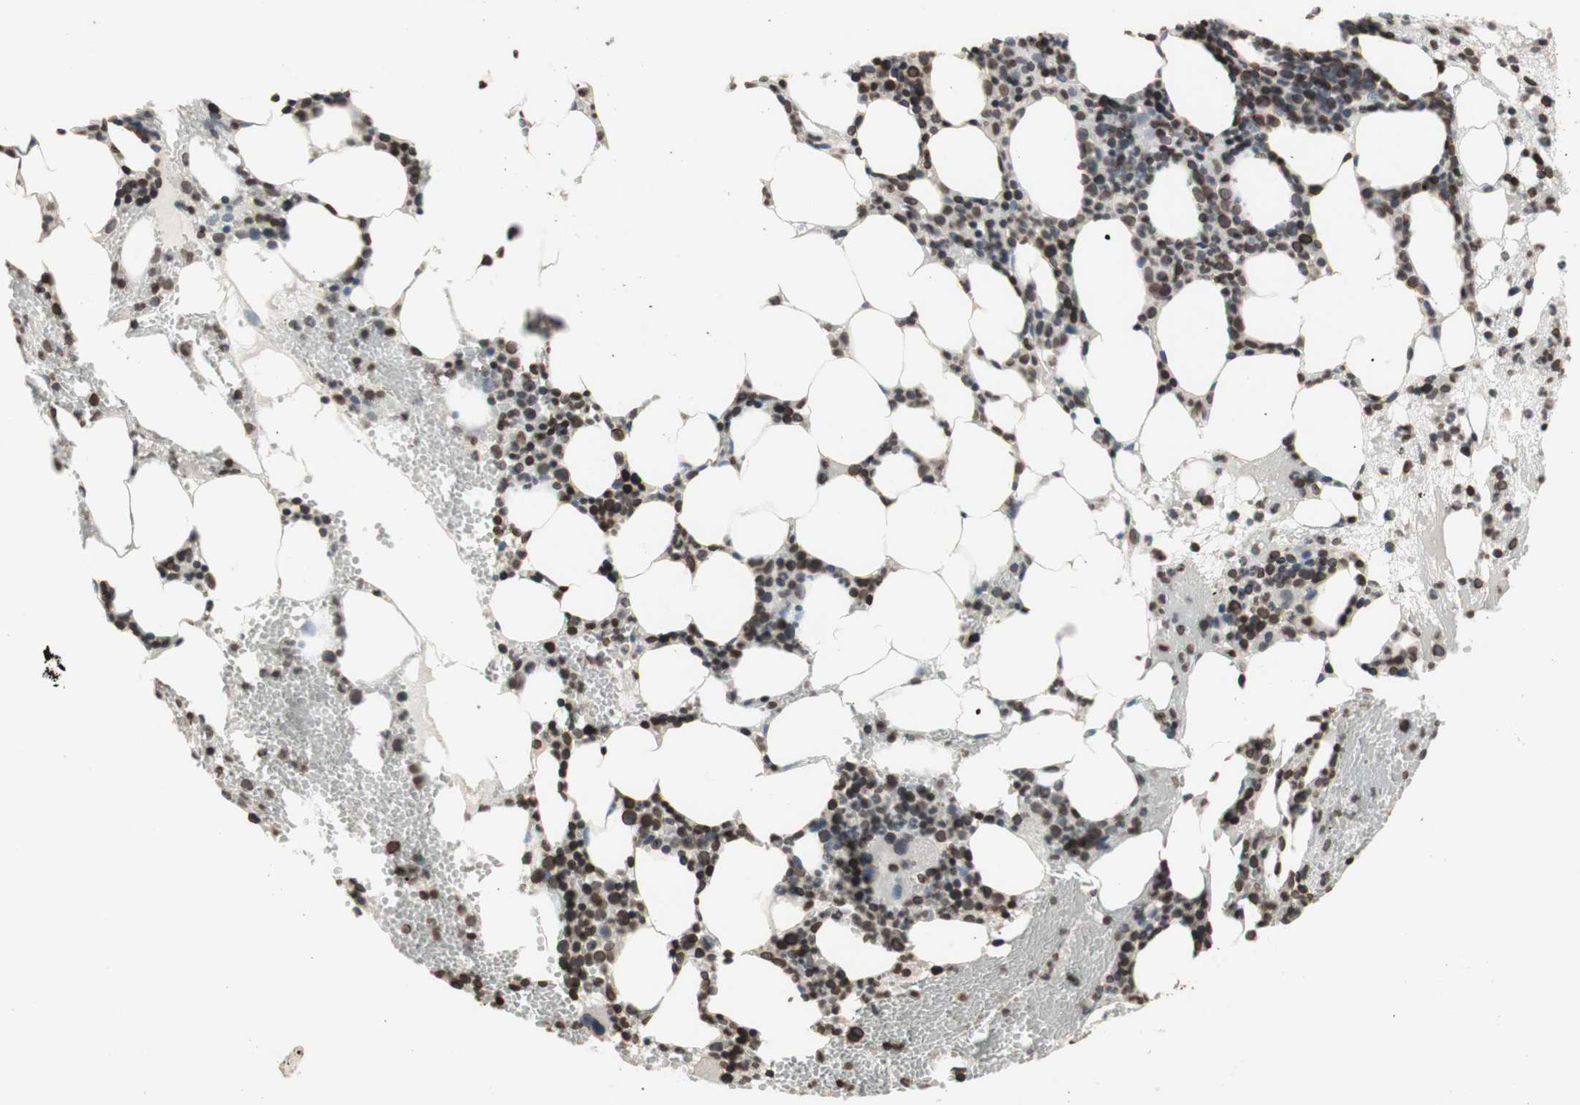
{"staining": {"intensity": "moderate", "quantity": "25%-75%", "location": "nuclear"}, "tissue": "bone marrow", "cell_type": "Hematopoietic cells", "image_type": "normal", "snomed": [{"axis": "morphology", "description": "Normal tissue, NOS"}, {"axis": "morphology", "description": "Inflammation, NOS"}, {"axis": "topography", "description": "Bone marrow"}], "caption": "Normal bone marrow demonstrates moderate nuclear staining in about 25%-75% of hematopoietic cells, visualized by immunohistochemistry. Nuclei are stained in blue.", "gene": "TMPO", "patient": {"sex": "female", "age": 79}}